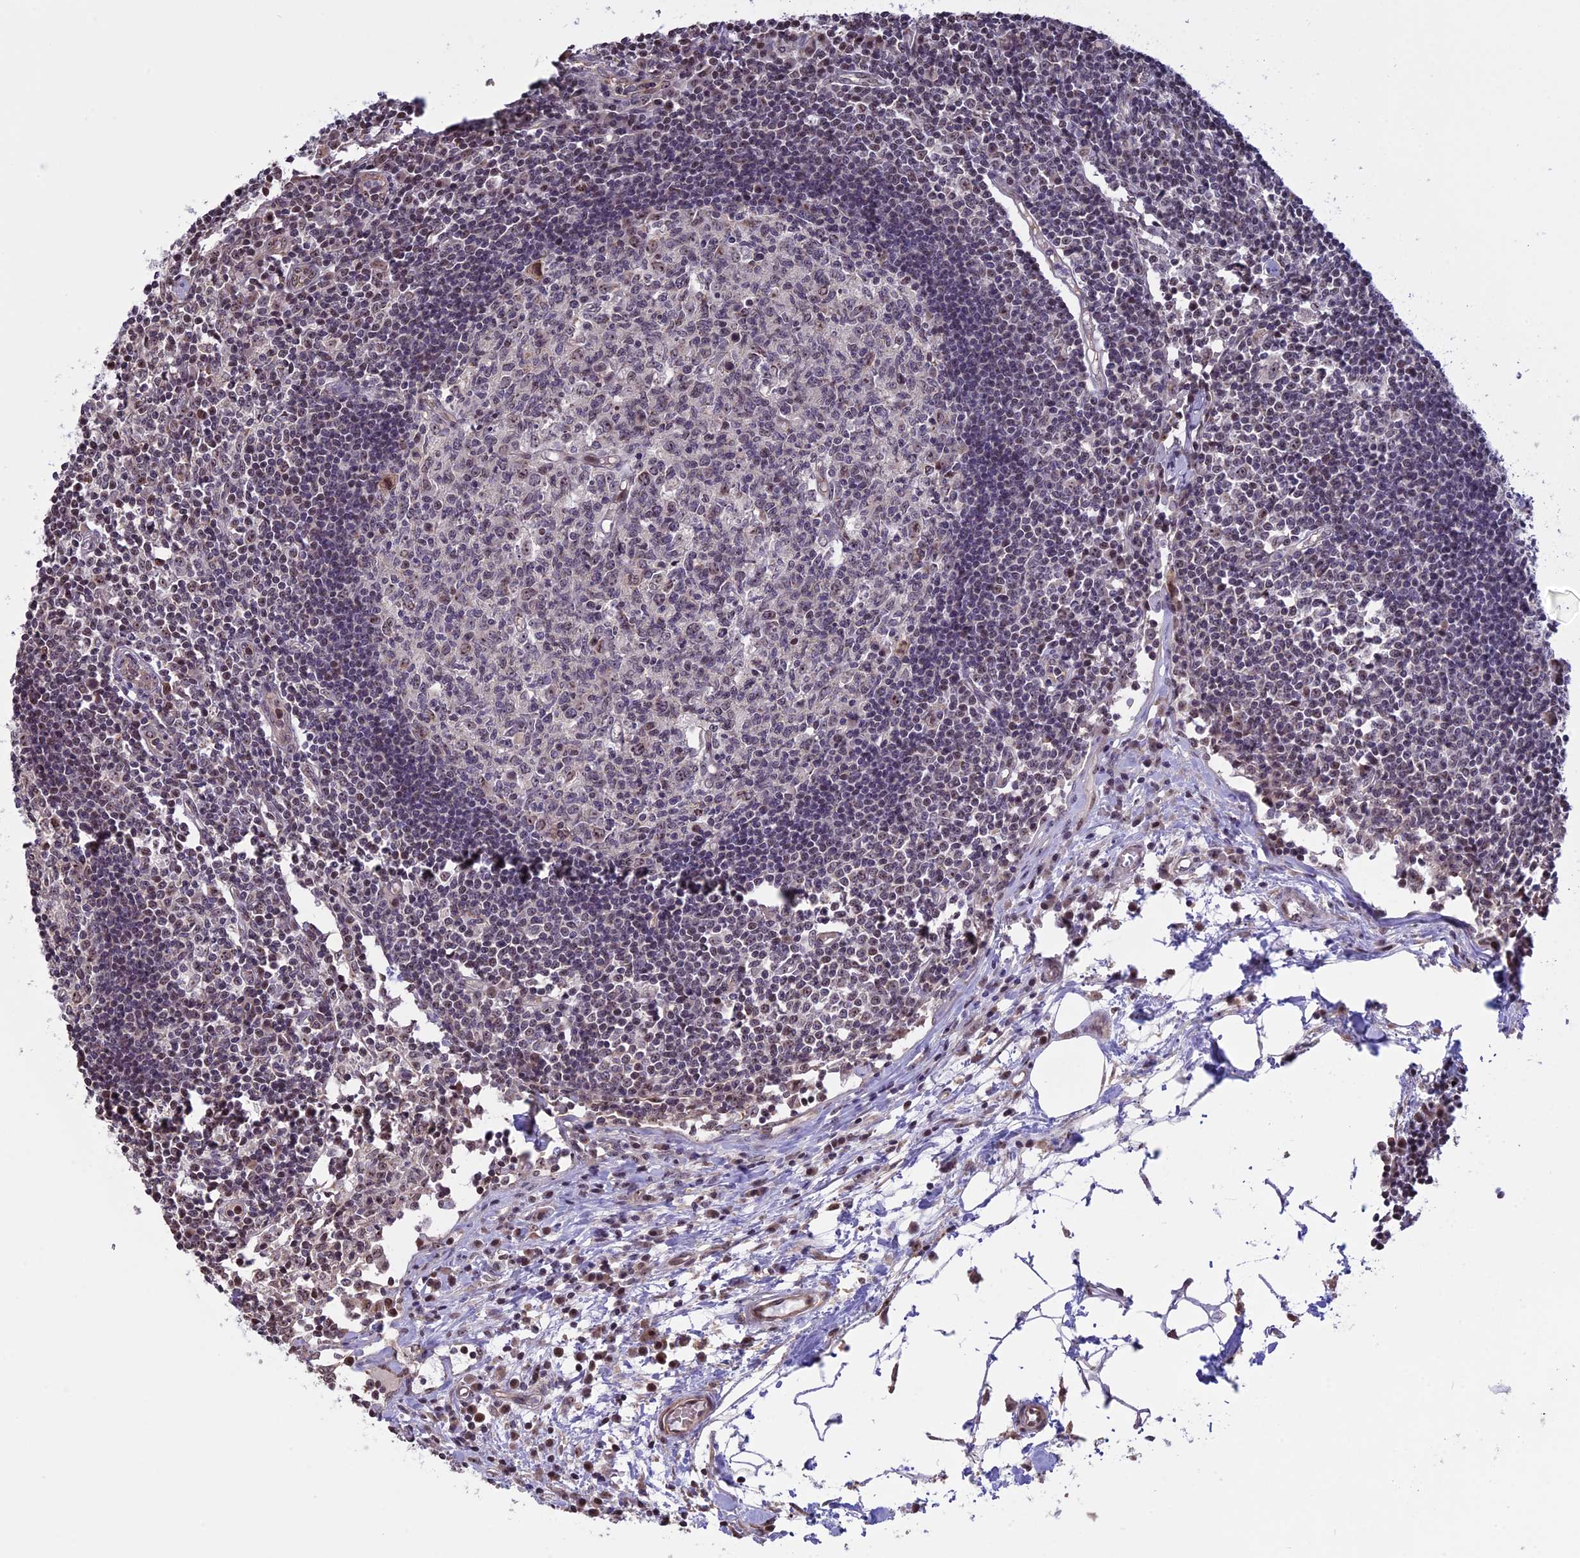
{"staining": {"intensity": "weak", "quantity": "<25%", "location": "nuclear"}, "tissue": "lymph node", "cell_type": "Germinal center cells", "image_type": "normal", "snomed": [{"axis": "morphology", "description": "Normal tissue, NOS"}, {"axis": "topography", "description": "Lymph node"}], "caption": "Unremarkable lymph node was stained to show a protein in brown. There is no significant positivity in germinal center cells.", "gene": "MGA", "patient": {"sex": "female", "age": 55}}